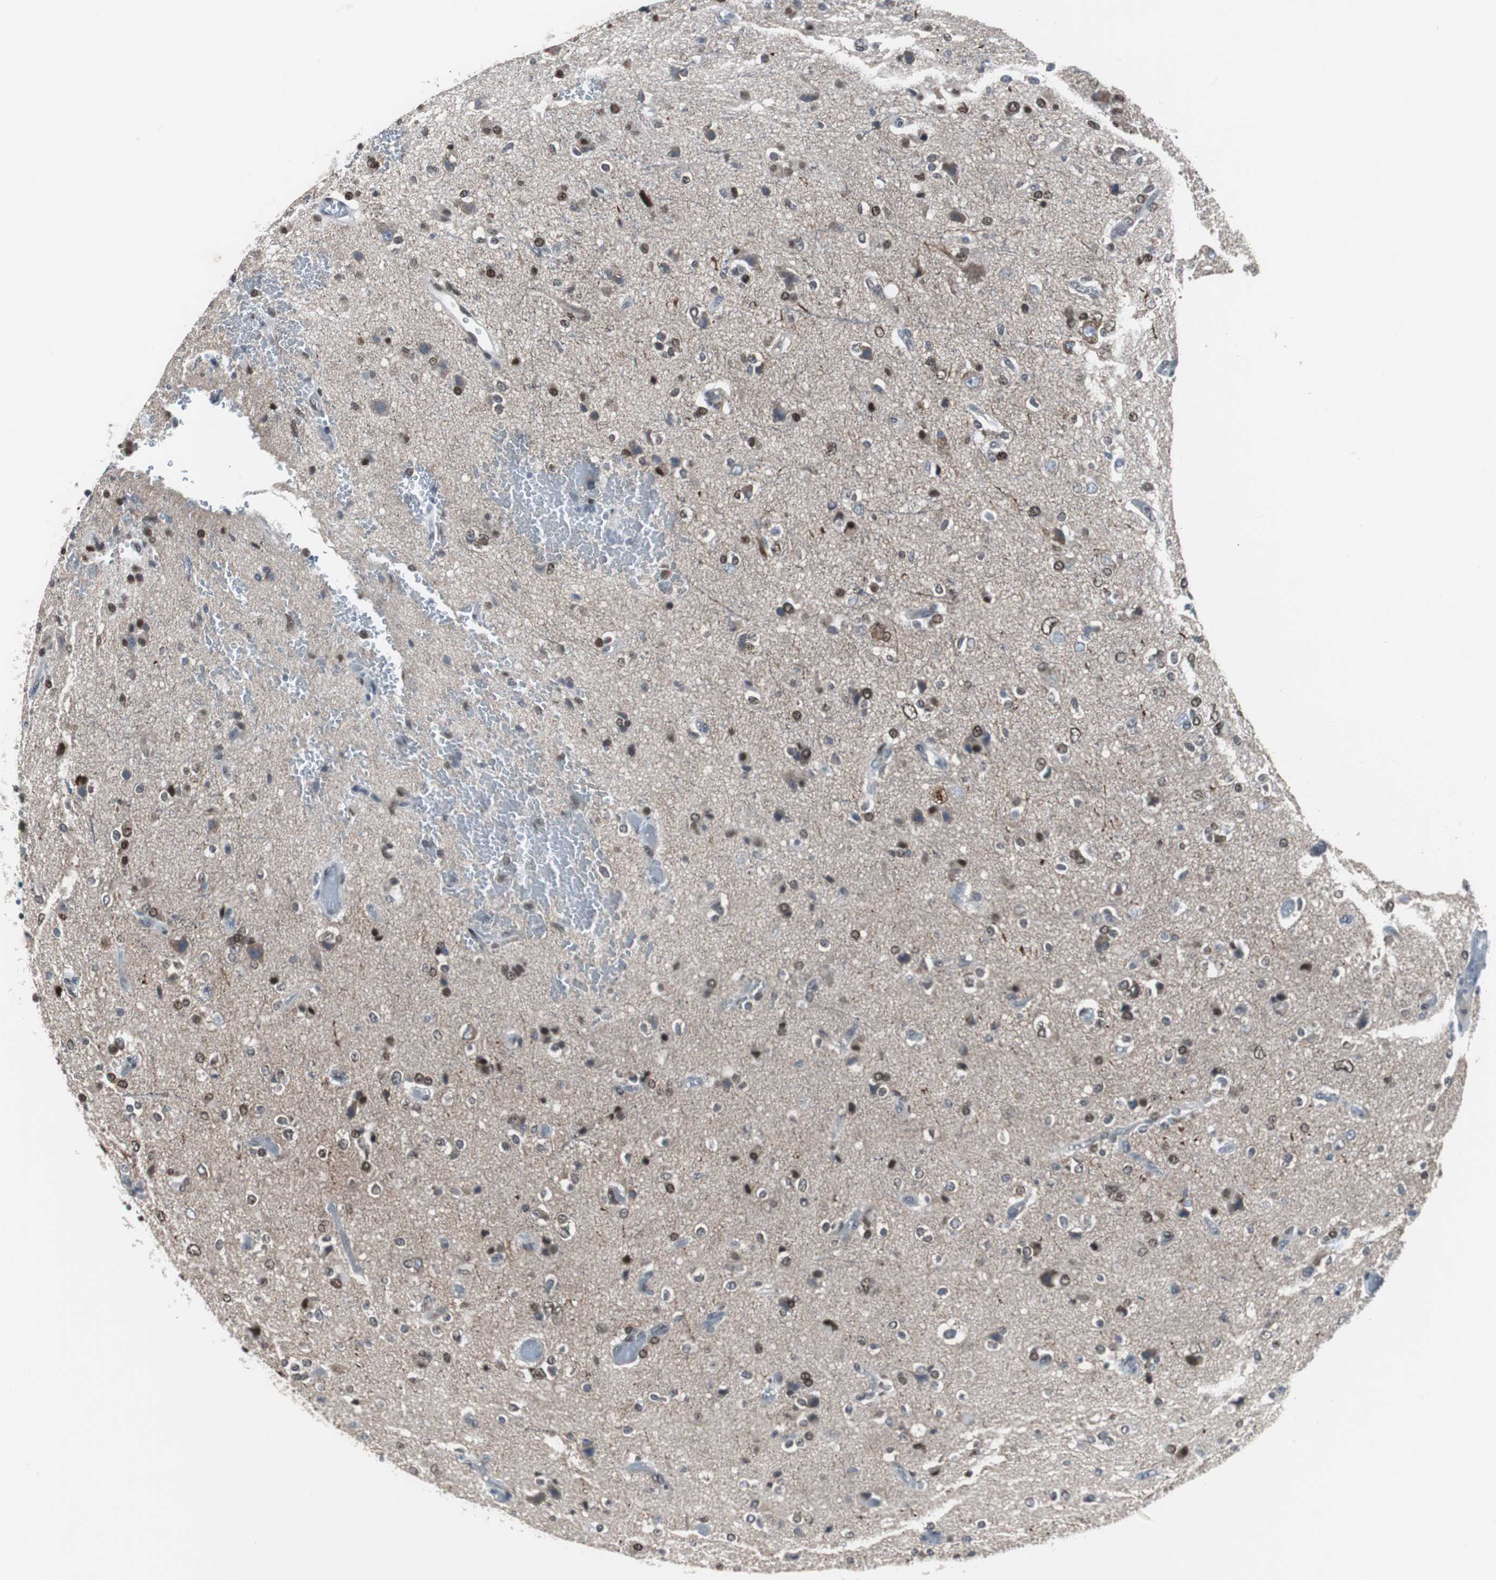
{"staining": {"intensity": "moderate", "quantity": "25%-75%", "location": "cytoplasmic/membranous,nuclear"}, "tissue": "glioma", "cell_type": "Tumor cells", "image_type": "cancer", "snomed": [{"axis": "morphology", "description": "Glioma, malignant, High grade"}, {"axis": "topography", "description": "Brain"}], "caption": "IHC (DAB) staining of glioma reveals moderate cytoplasmic/membranous and nuclear protein staining in about 25%-75% of tumor cells.", "gene": "ZHX2", "patient": {"sex": "male", "age": 47}}